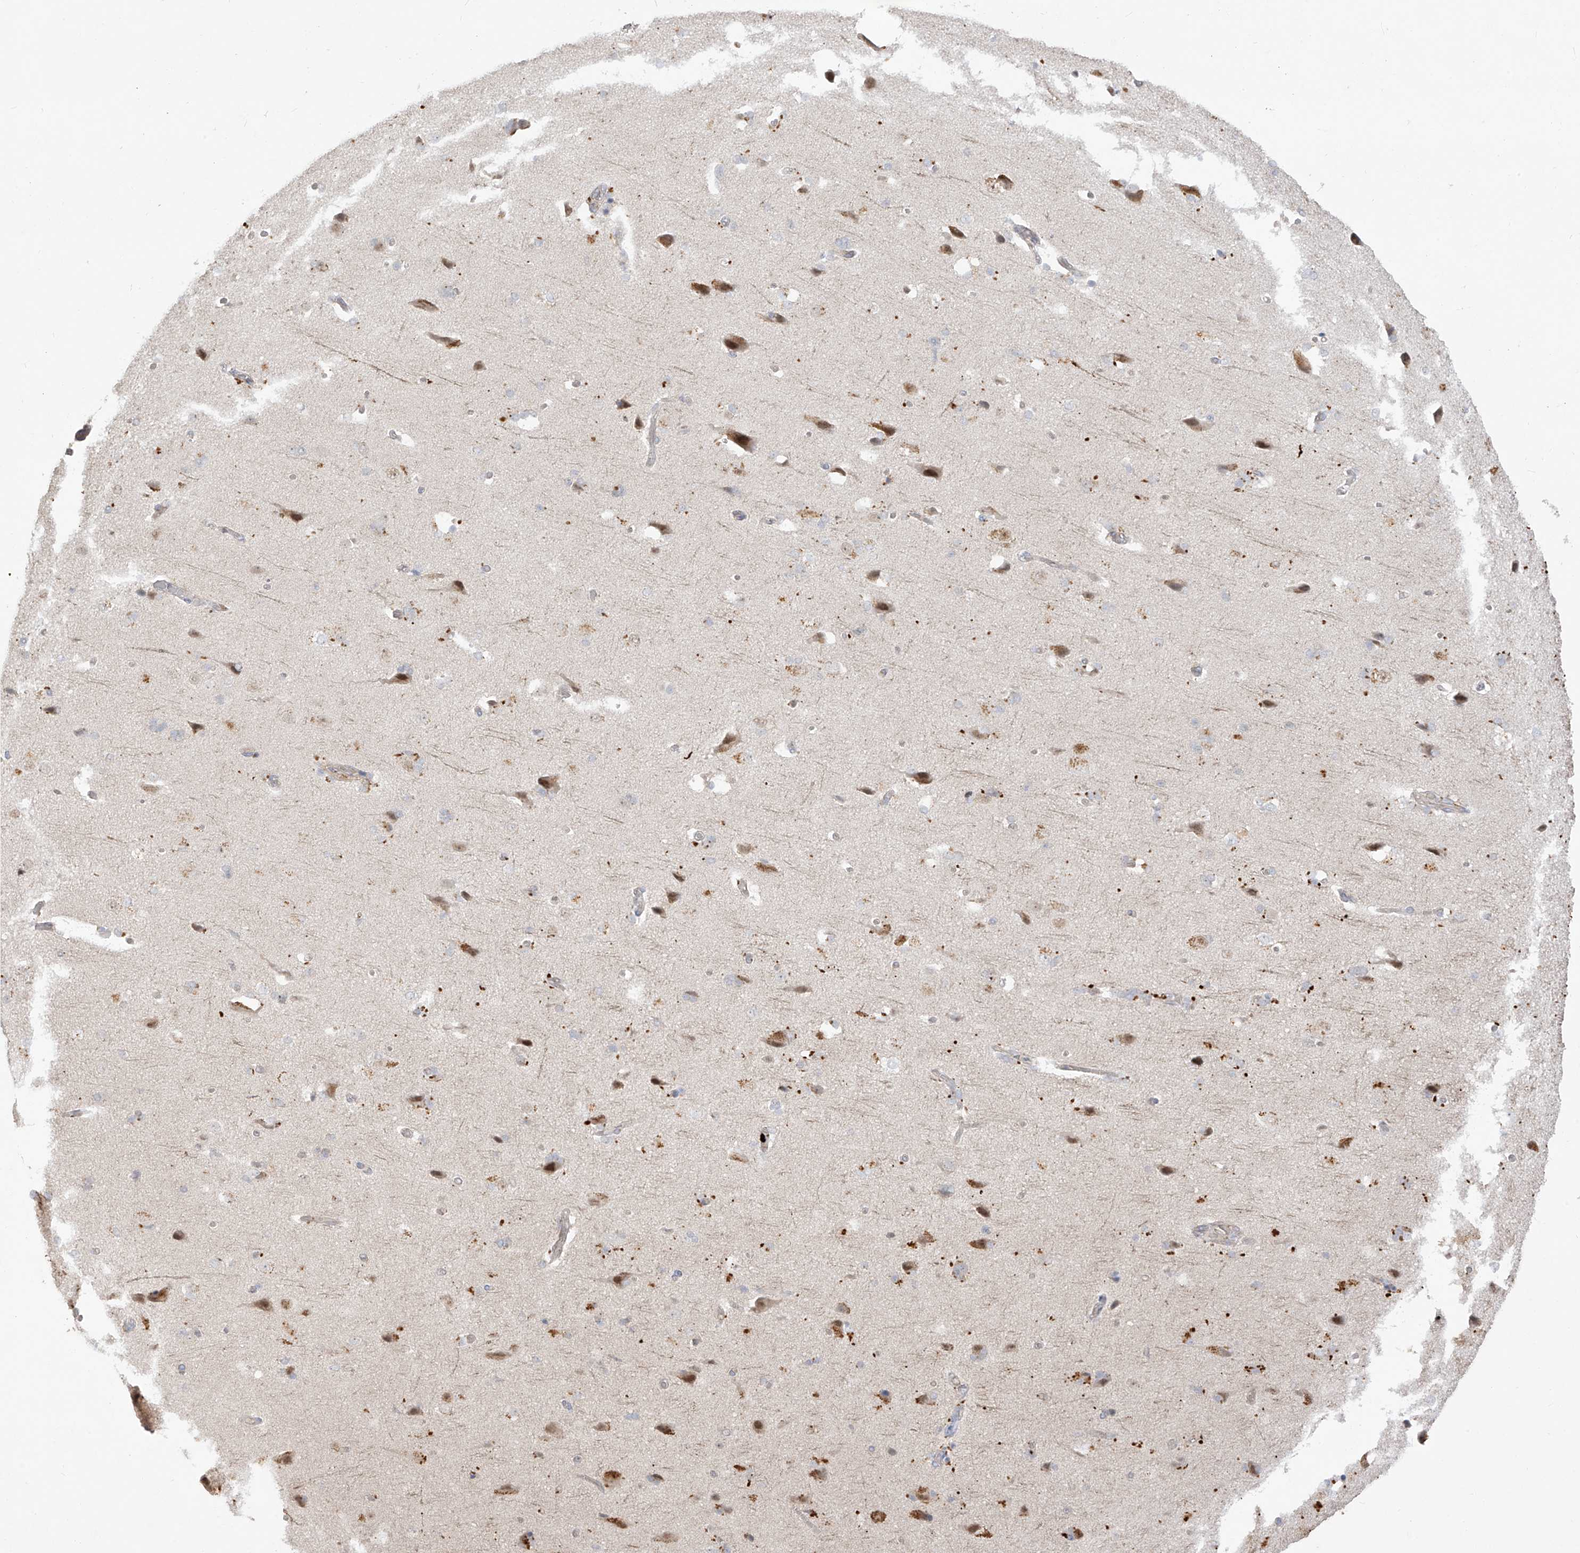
{"staining": {"intensity": "weak", "quantity": ">75%", "location": "cytoplasmic/membranous"}, "tissue": "cerebral cortex", "cell_type": "Endothelial cells", "image_type": "normal", "snomed": [{"axis": "morphology", "description": "Normal tissue, NOS"}, {"axis": "topography", "description": "Cerebral cortex"}], "caption": "IHC of benign human cerebral cortex displays low levels of weak cytoplasmic/membranous staining in approximately >75% of endothelial cells. IHC stains the protein of interest in brown and the nuclei are stained blue.", "gene": "ANGEL2", "patient": {"sex": "male", "age": 62}}